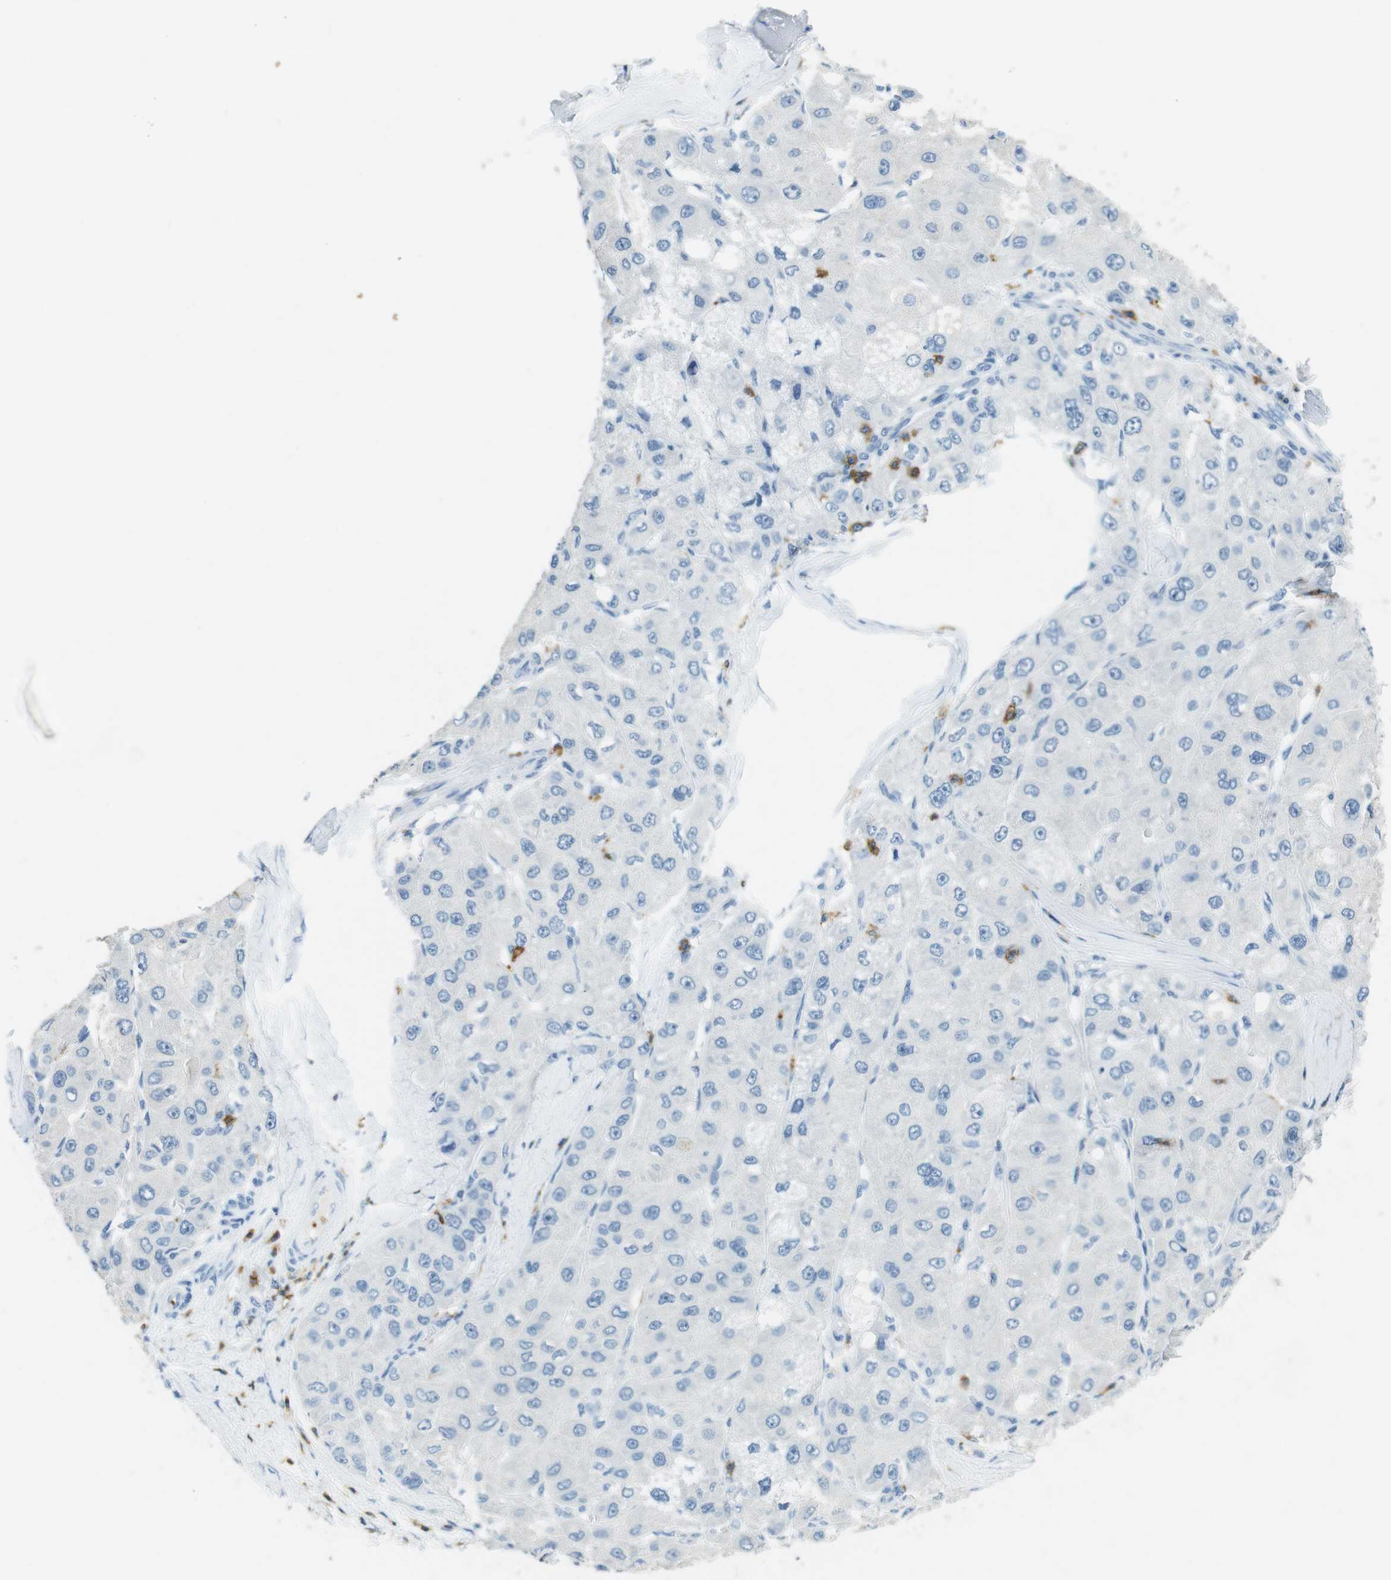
{"staining": {"intensity": "negative", "quantity": "none", "location": "none"}, "tissue": "liver cancer", "cell_type": "Tumor cells", "image_type": "cancer", "snomed": [{"axis": "morphology", "description": "Carcinoma, Hepatocellular, NOS"}, {"axis": "topography", "description": "Liver"}], "caption": "A photomicrograph of hepatocellular carcinoma (liver) stained for a protein demonstrates no brown staining in tumor cells.", "gene": "LAT", "patient": {"sex": "male", "age": 80}}